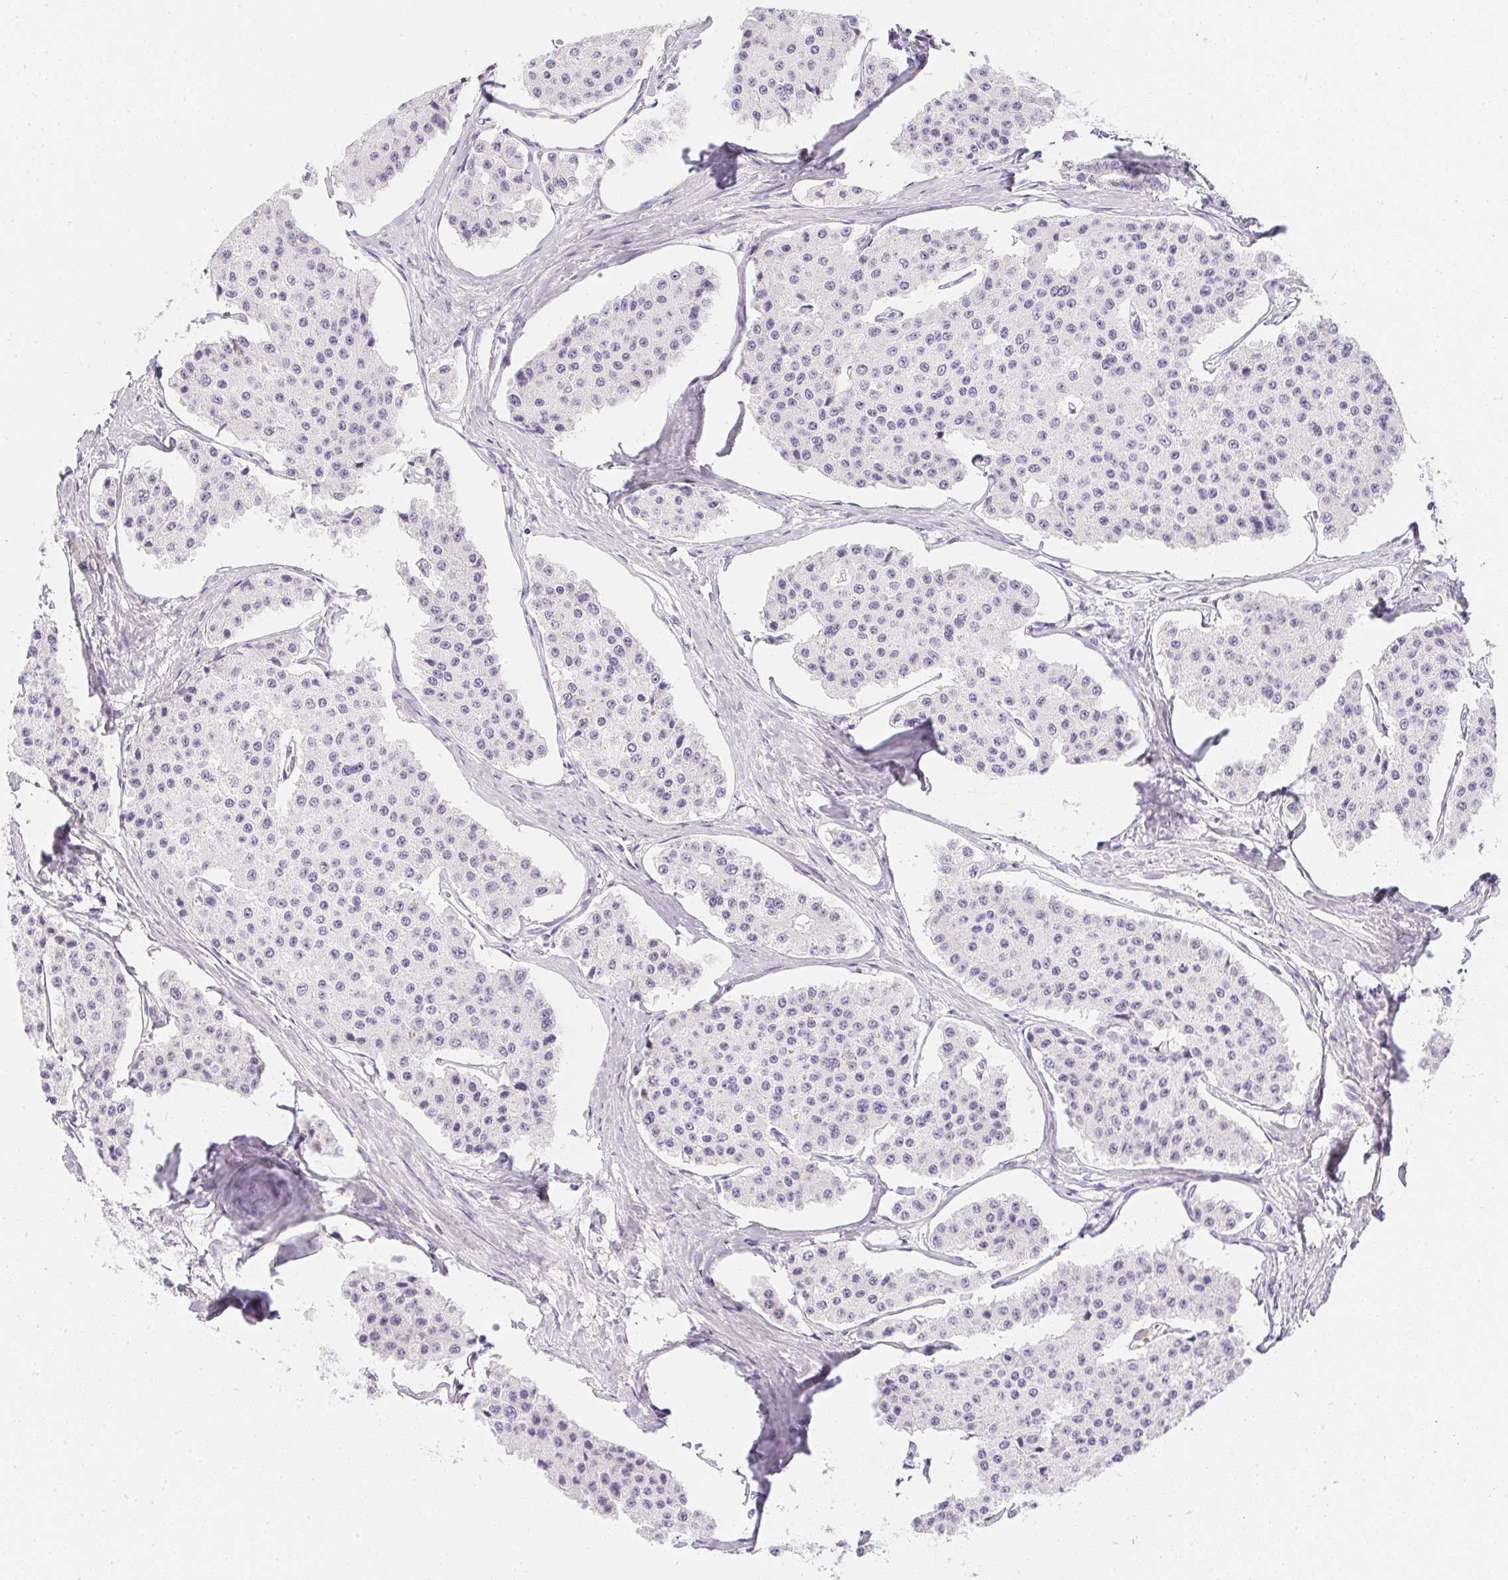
{"staining": {"intensity": "negative", "quantity": "none", "location": "none"}, "tissue": "carcinoid", "cell_type": "Tumor cells", "image_type": "cancer", "snomed": [{"axis": "morphology", "description": "Carcinoid, malignant, NOS"}, {"axis": "topography", "description": "Small intestine"}], "caption": "A high-resolution micrograph shows immunohistochemistry staining of malignant carcinoid, which shows no significant positivity in tumor cells. Nuclei are stained in blue.", "gene": "PPY", "patient": {"sex": "female", "age": 65}}